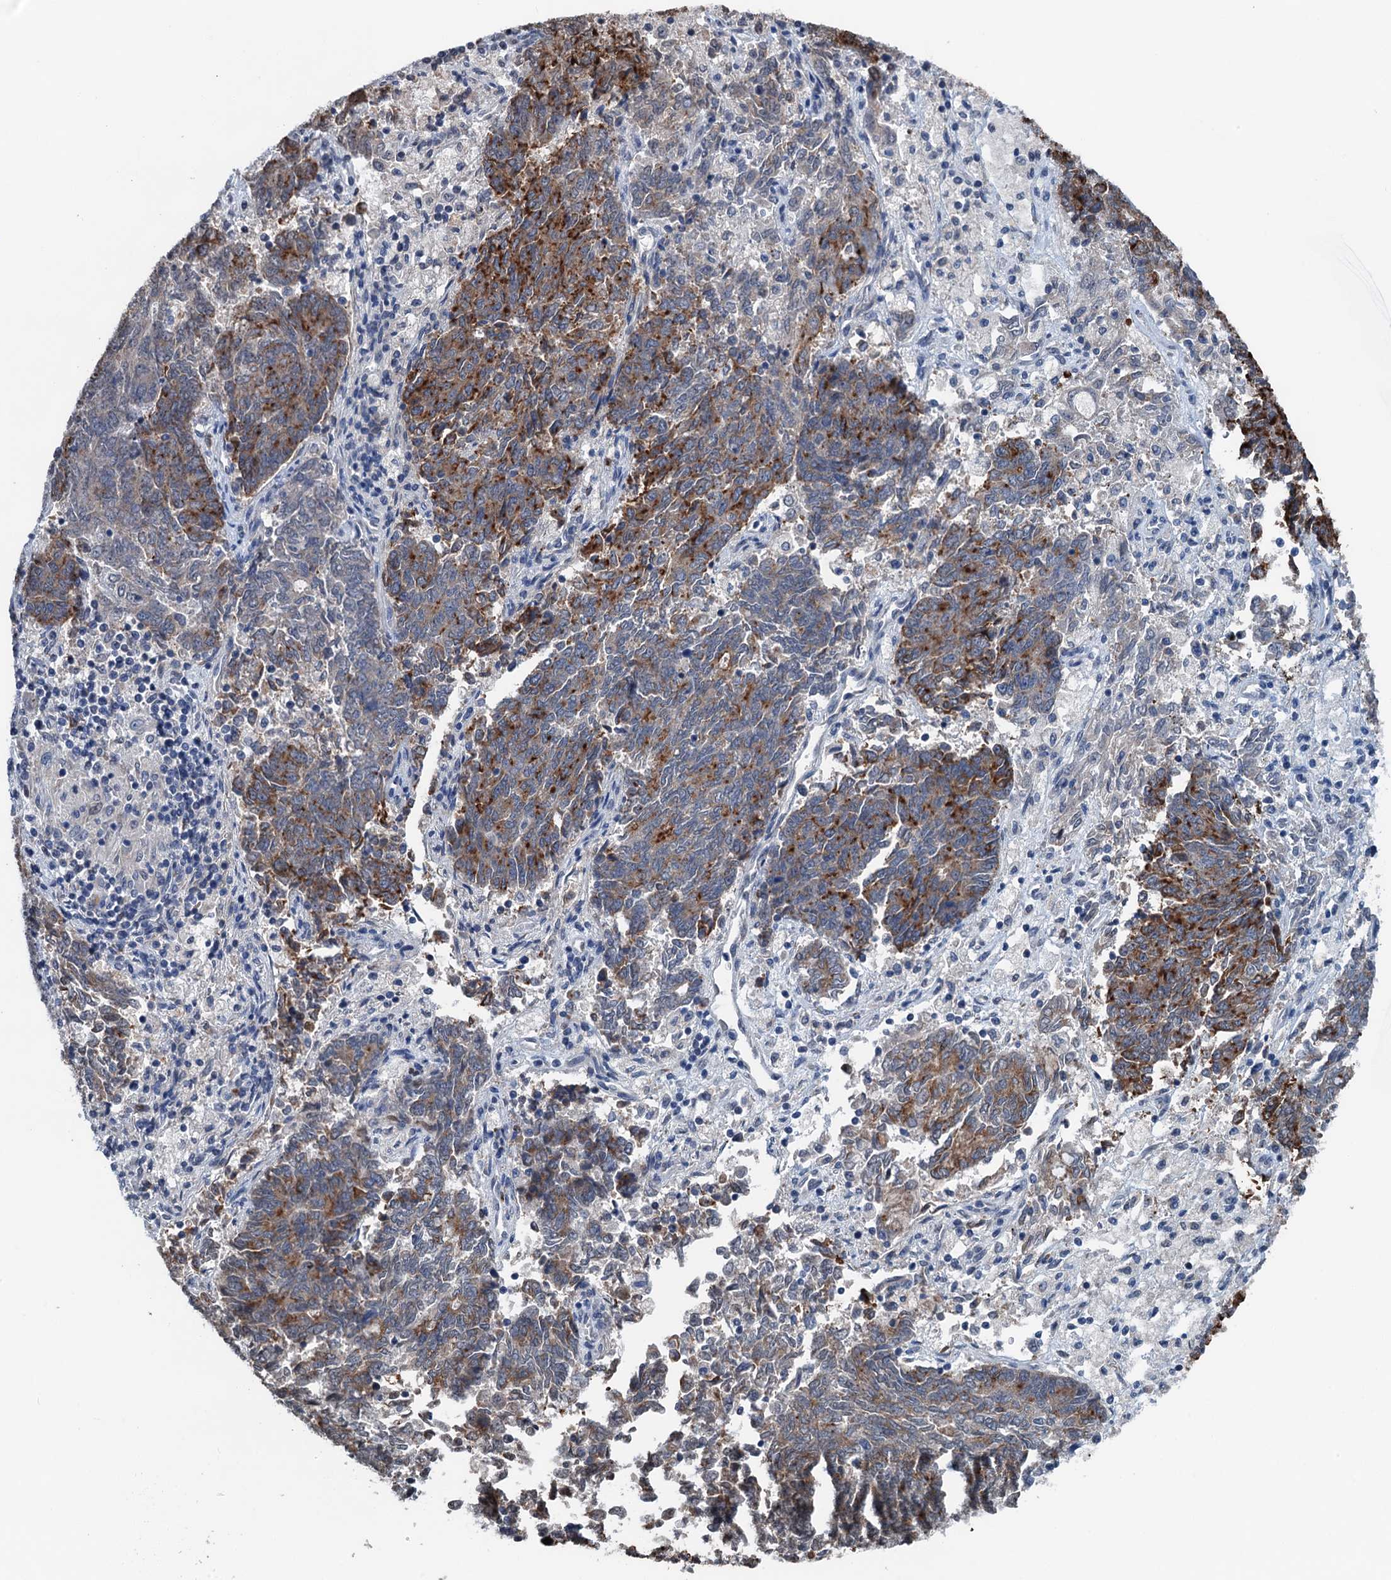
{"staining": {"intensity": "moderate", "quantity": "25%-75%", "location": "cytoplasmic/membranous"}, "tissue": "endometrial cancer", "cell_type": "Tumor cells", "image_type": "cancer", "snomed": [{"axis": "morphology", "description": "Adenocarcinoma, NOS"}, {"axis": "topography", "description": "Endometrium"}], "caption": "High-magnification brightfield microscopy of adenocarcinoma (endometrial) stained with DAB (3,3'-diaminobenzidine) (brown) and counterstained with hematoxylin (blue). tumor cells exhibit moderate cytoplasmic/membranous positivity is present in about25%-75% of cells.", "gene": "SHLD1", "patient": {"sex": "female", "age": 80}}